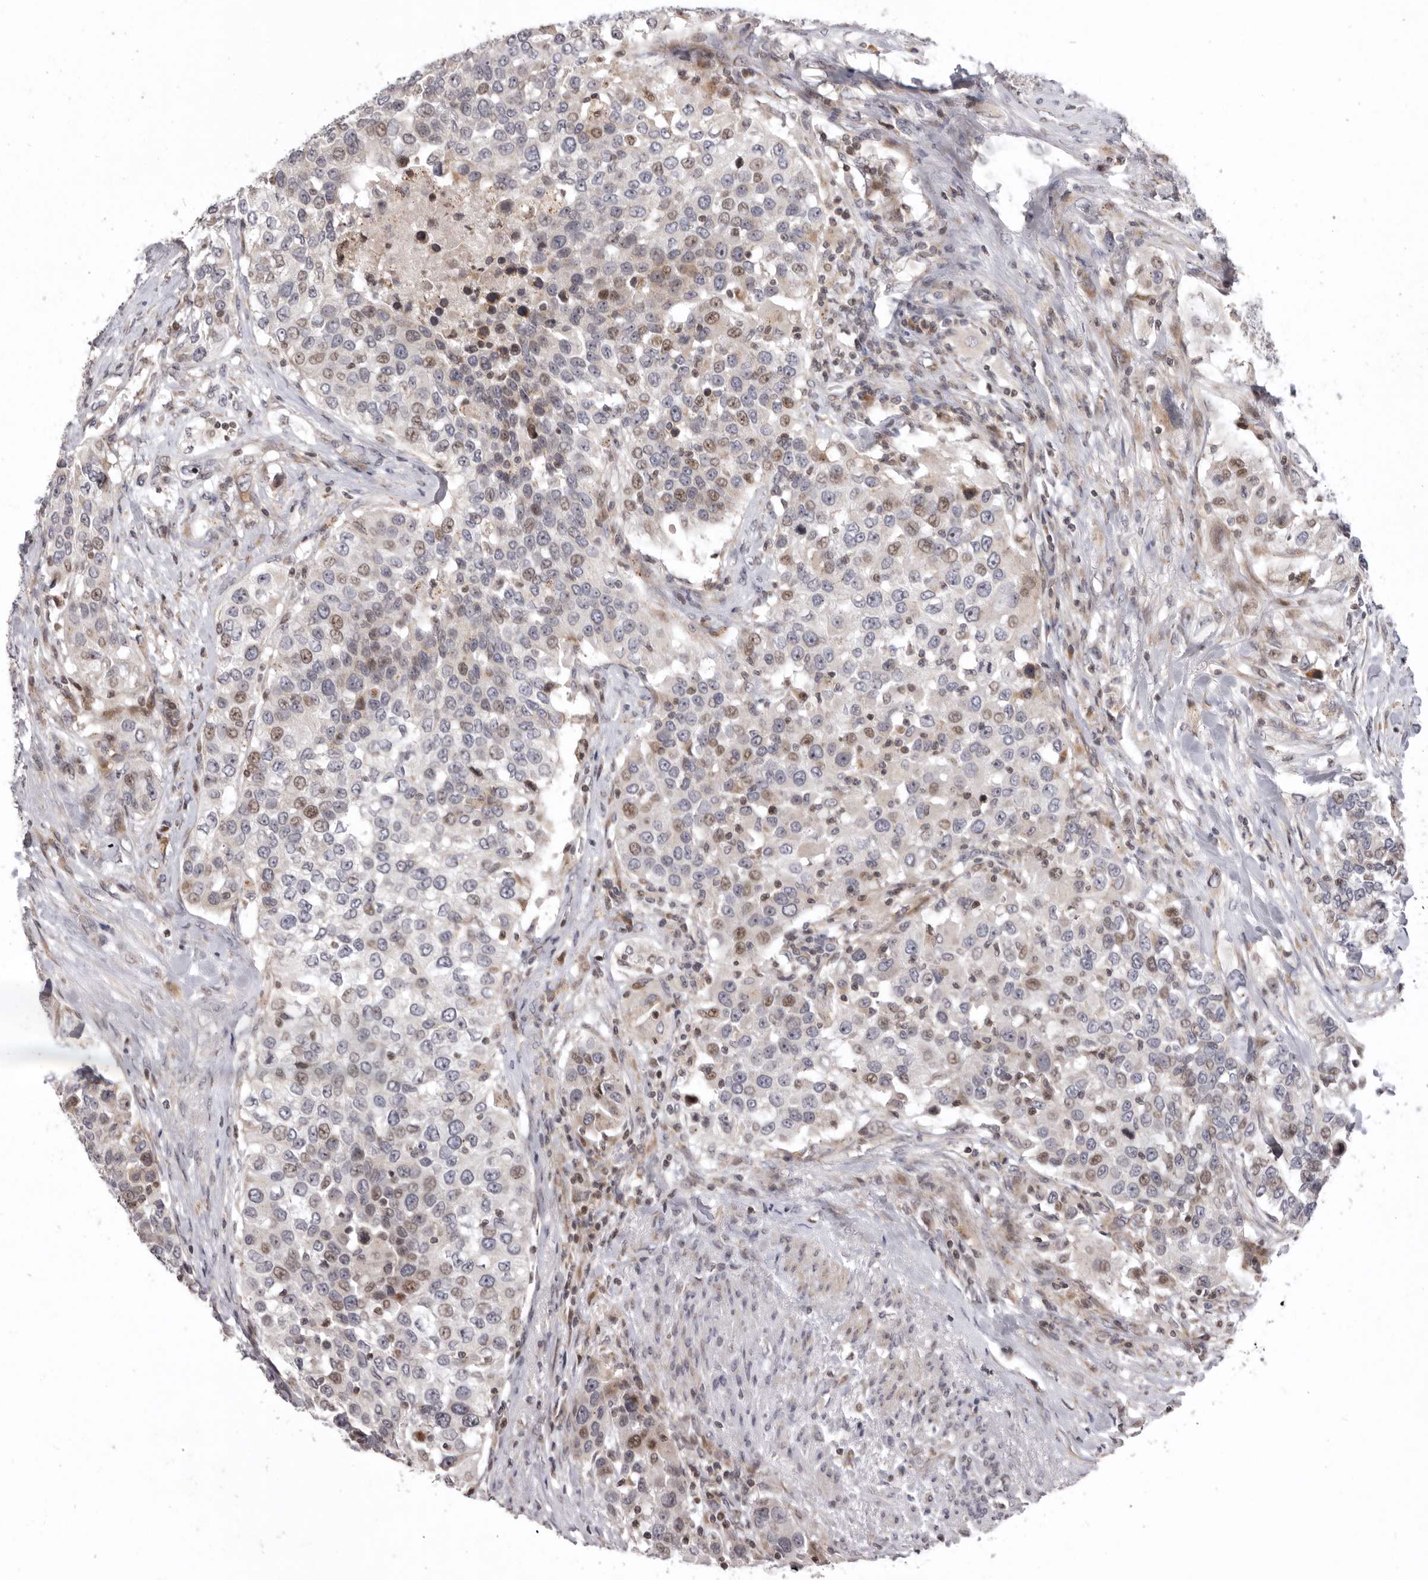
{"staining": {"intensity": "moderate", "quantity": "25%-75%", "location": "nuclear"}, "tissue": "urothelial cancer", "cell_type": "Tumor cells", "image_type": "cancer", "snomed": [{"axis": "morphology", "description": "Urothelial carcinoma, High grade"}, {"axis": "topography", "description": "Urinary bladder"}], "caption": "Moderate nuclear protein positivity is identified in approximately 25%-75% of tumor cells in urothelial cancer.", "gene": "AZIN1", "patient": {"sex": "female", "age": 80}}